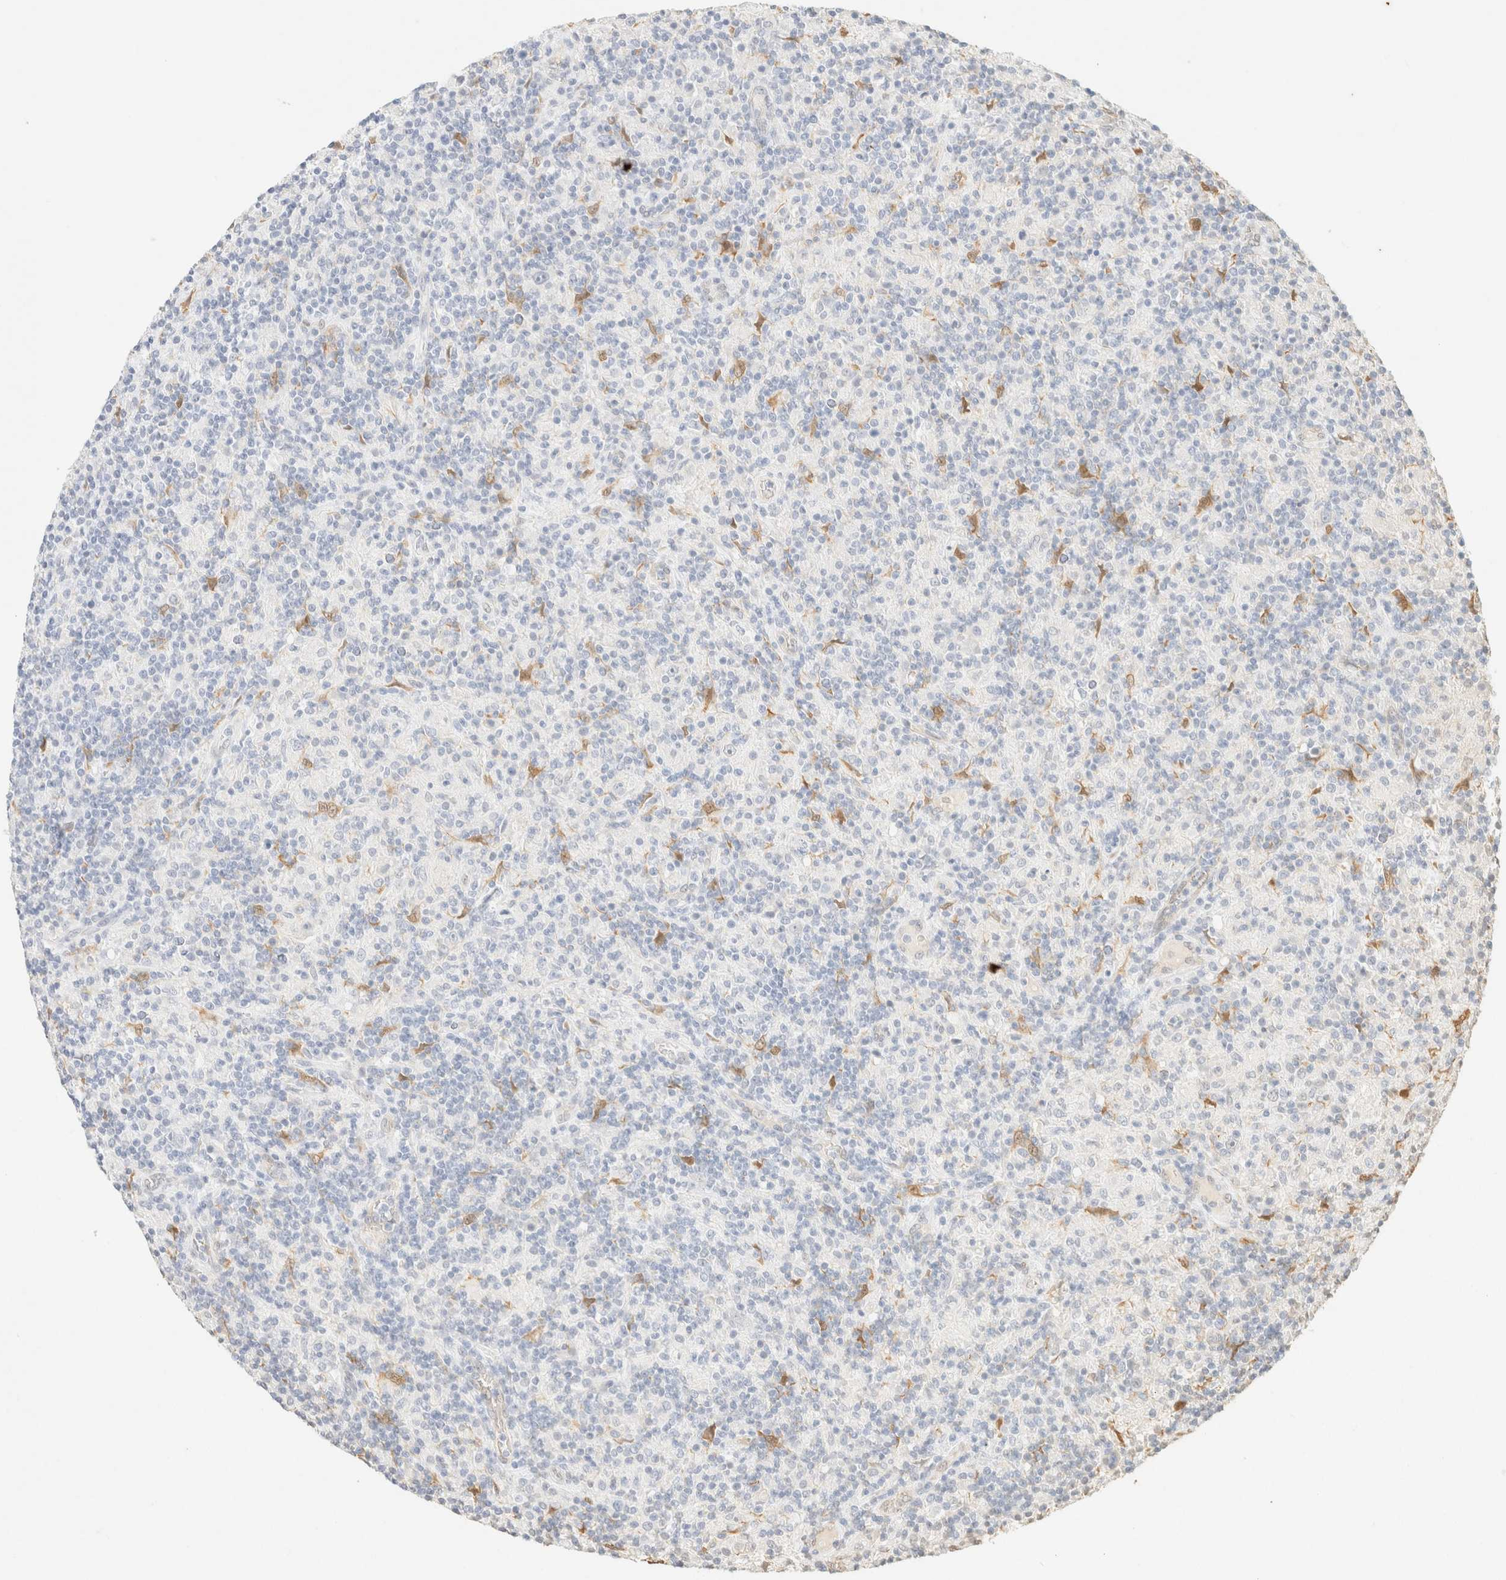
{"staining": {"intensity": "negative", "quantity": "none", "location": "none"}, "tissue": "lymphoma", "cell_type": "Tumor cells", "image_type": "cancer", "snomed": [{"axis": "morphology", "description": "Hodgkin's disease, NOS"}, {"axis": "topography", "description": "Lymph node"}], "caption": "Image shows no significant protein staining in tumor cells of Hodgkin's disease.", "gene": "S100A13", "patient": {"sex": "male", "age": 70}}